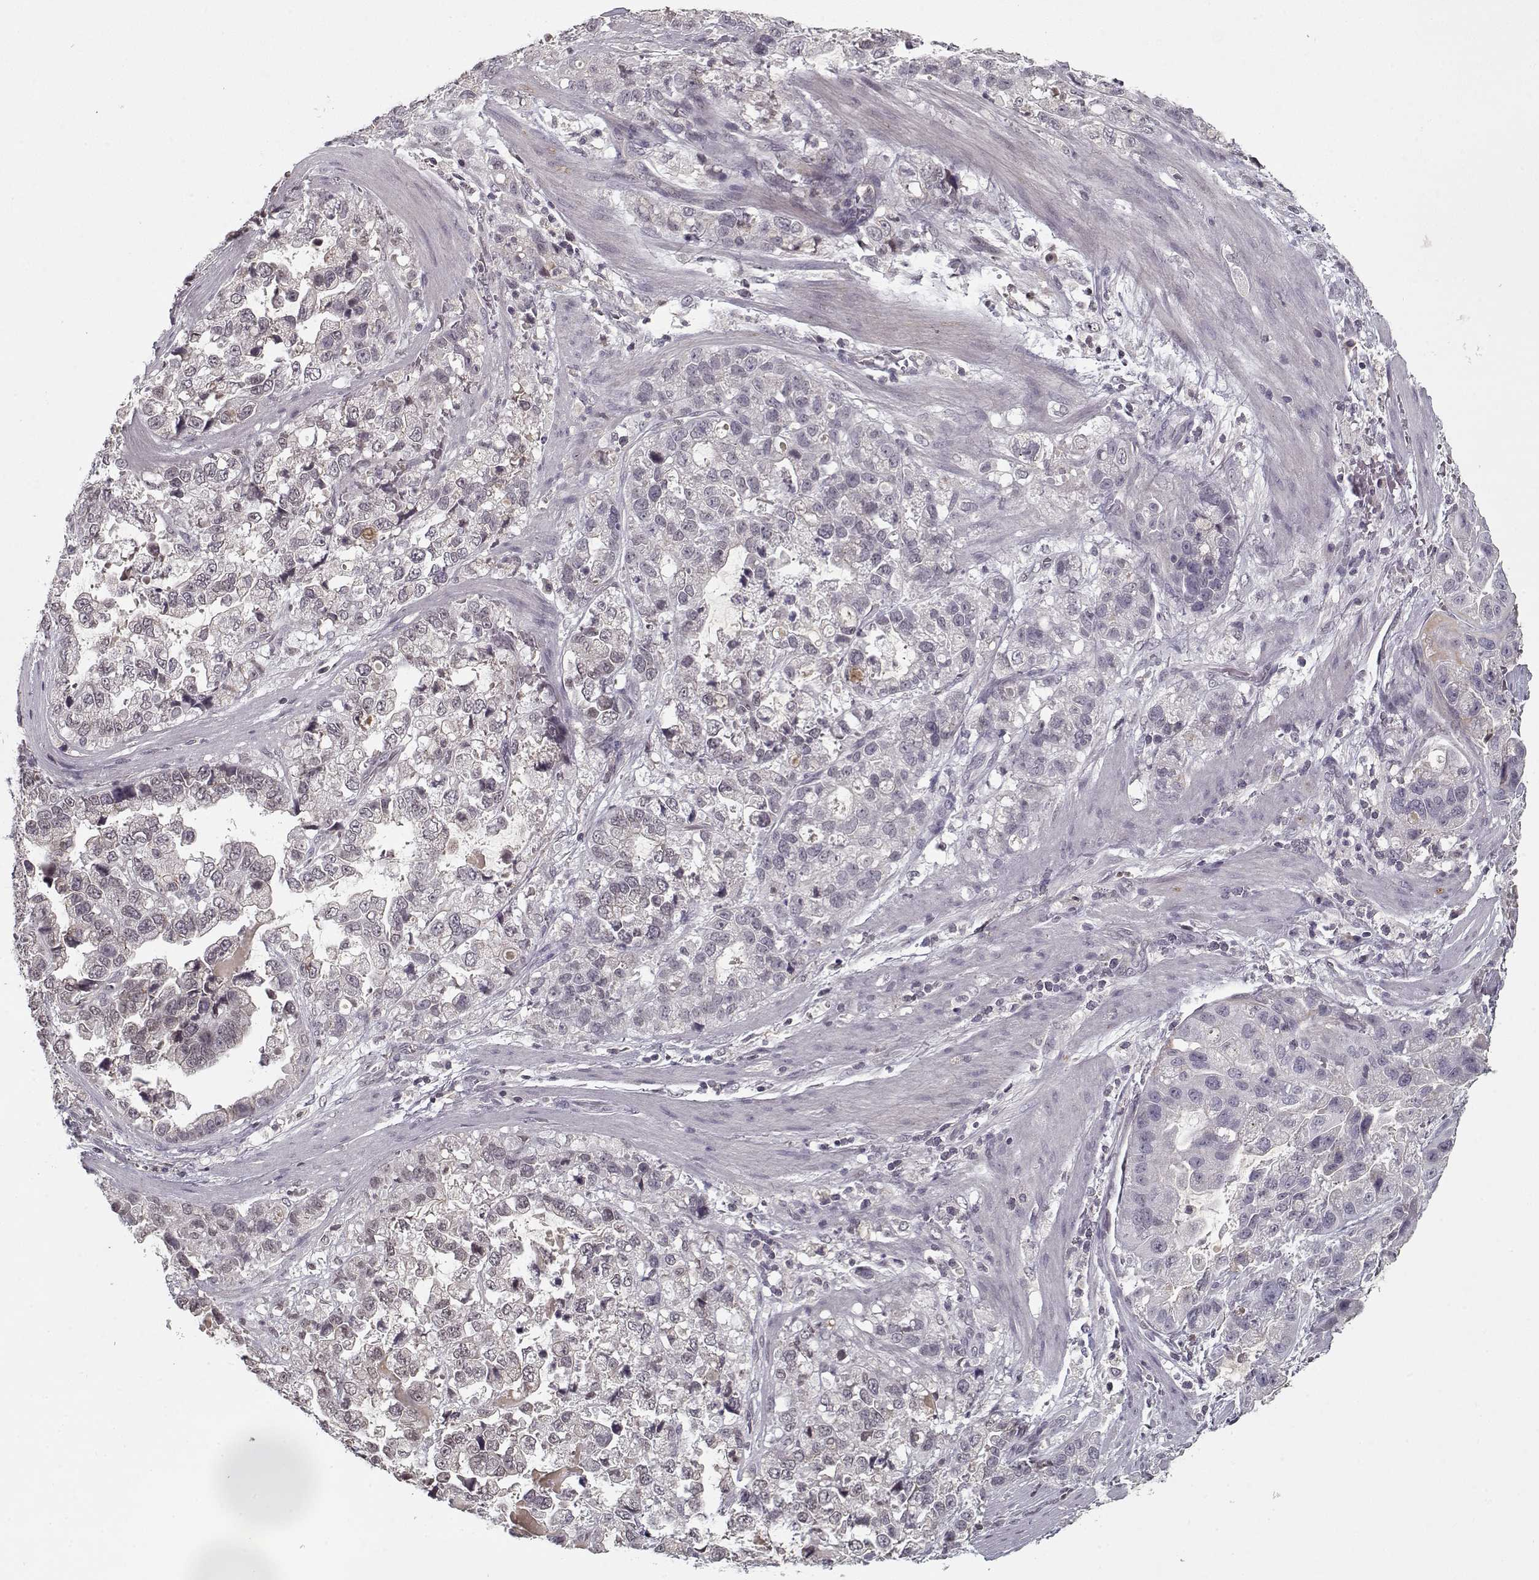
{"staining": {"intensity": "negative", "quantity": "none", "location": "none"}, "tissue": "stomach cancer", "cell_type": "Tumor cells", "image_type": "cancer", "snomed": [{"axis": "morphology", "description": "Adenocarcinoma, NOS"}, {"axis": "topography", "description": "Stomach"}], "caption": "Immunohistochemistry (IHC) photomicrograph of neoplastic tissue: stomach cancer stained with DAB (3,3'-diaminobenzidine) exhibits no significant protein expression in tumor cells. (DAB (3,3'-diaminobenzidine) IHC with hematoxylin counter stain).", "gene": "AFM", "patient": {"sex": "male", "age": 59}}